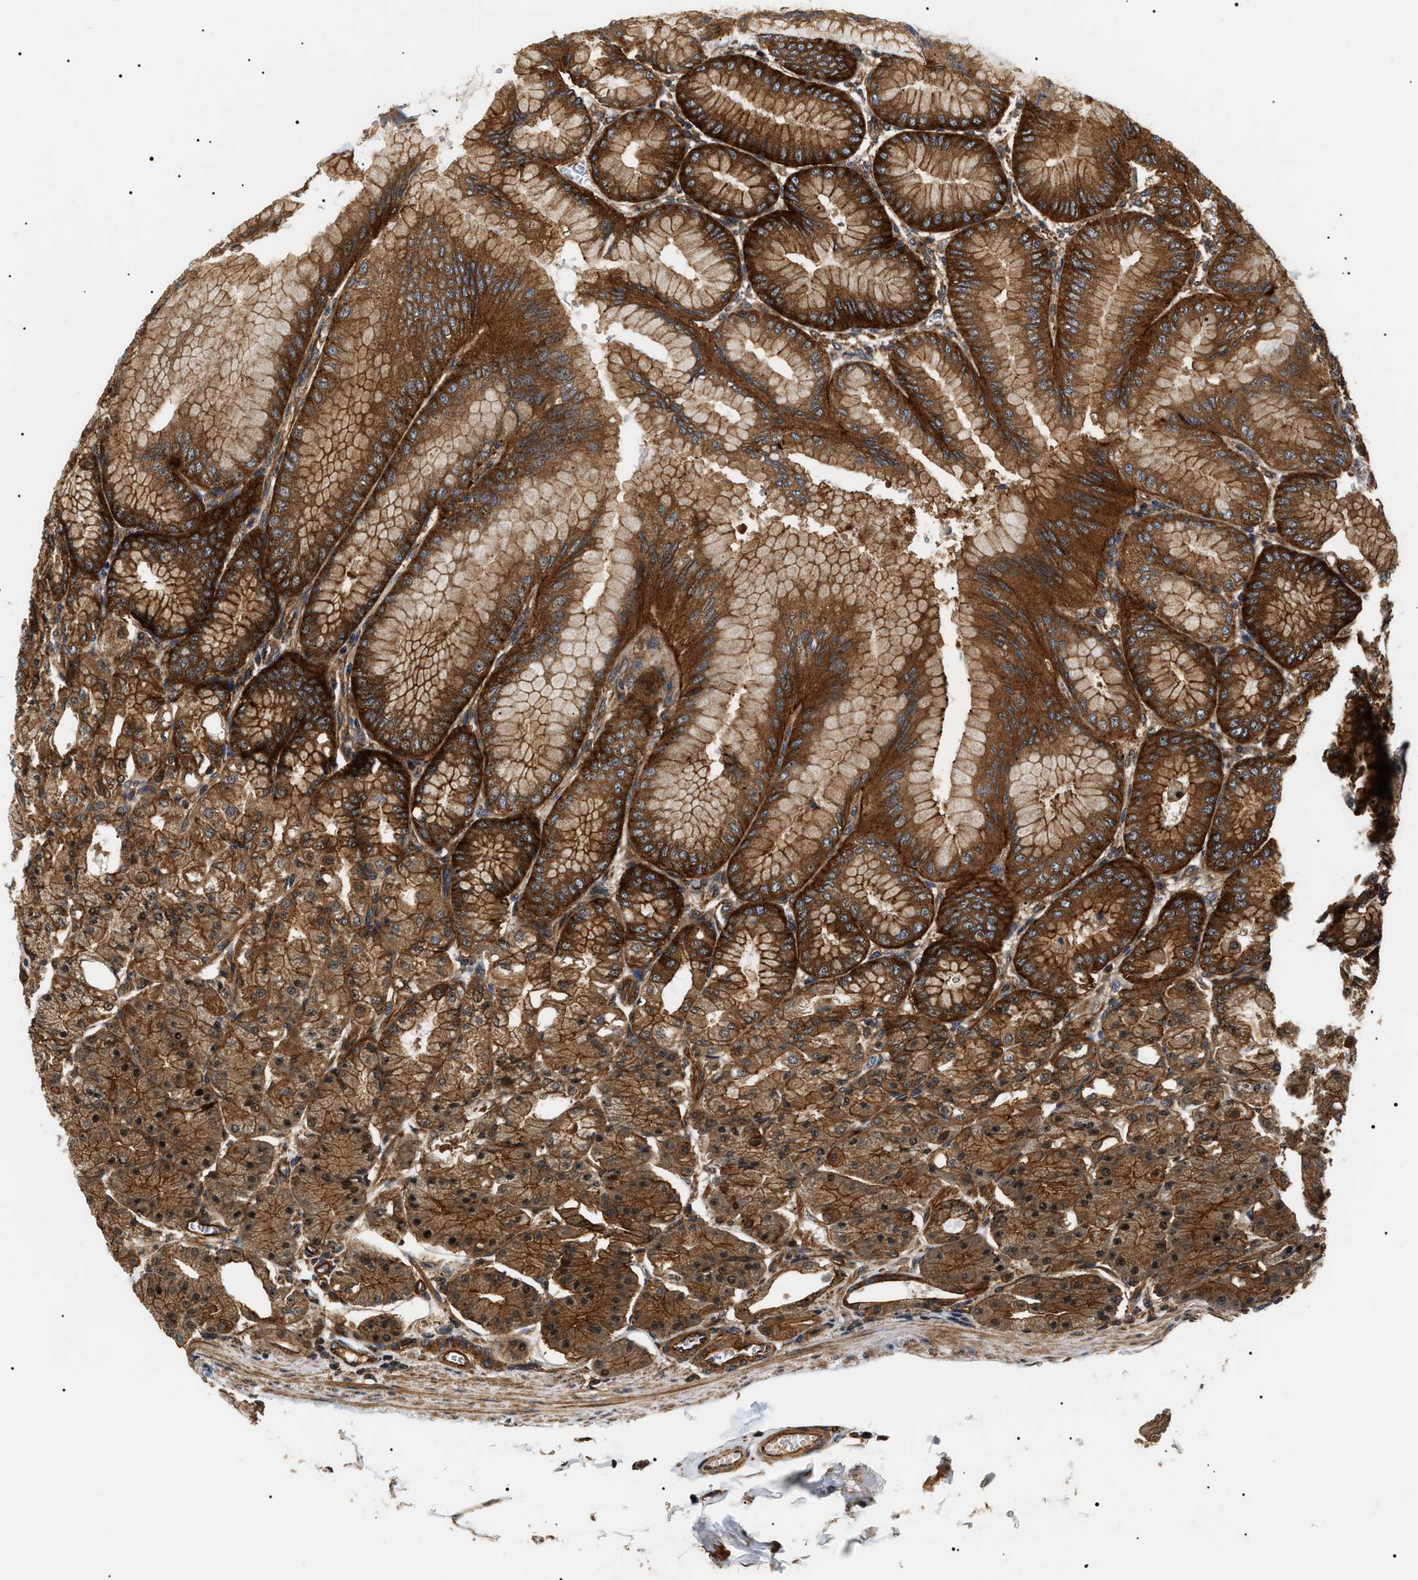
{"staining": {"intensity": "strong", "quantity": ">75%", "location": "cytoplasmic/membranous"}, "tissue": "stomach", "cell_type": "Glandular cells", "image_type": "normal", "snomed": [{"axis": "morphology", "description": "Normal tissue, NOS"}, {"axis": "topography", "description": "Stomach, lower"}], "caption": "Protein staining shows strong cytoplasmic/membranous positivity in about >75% of glandular cells in normal stomach.", "gene": "SH3GLB2", "patient": {"sex": "male", "age": 71}}